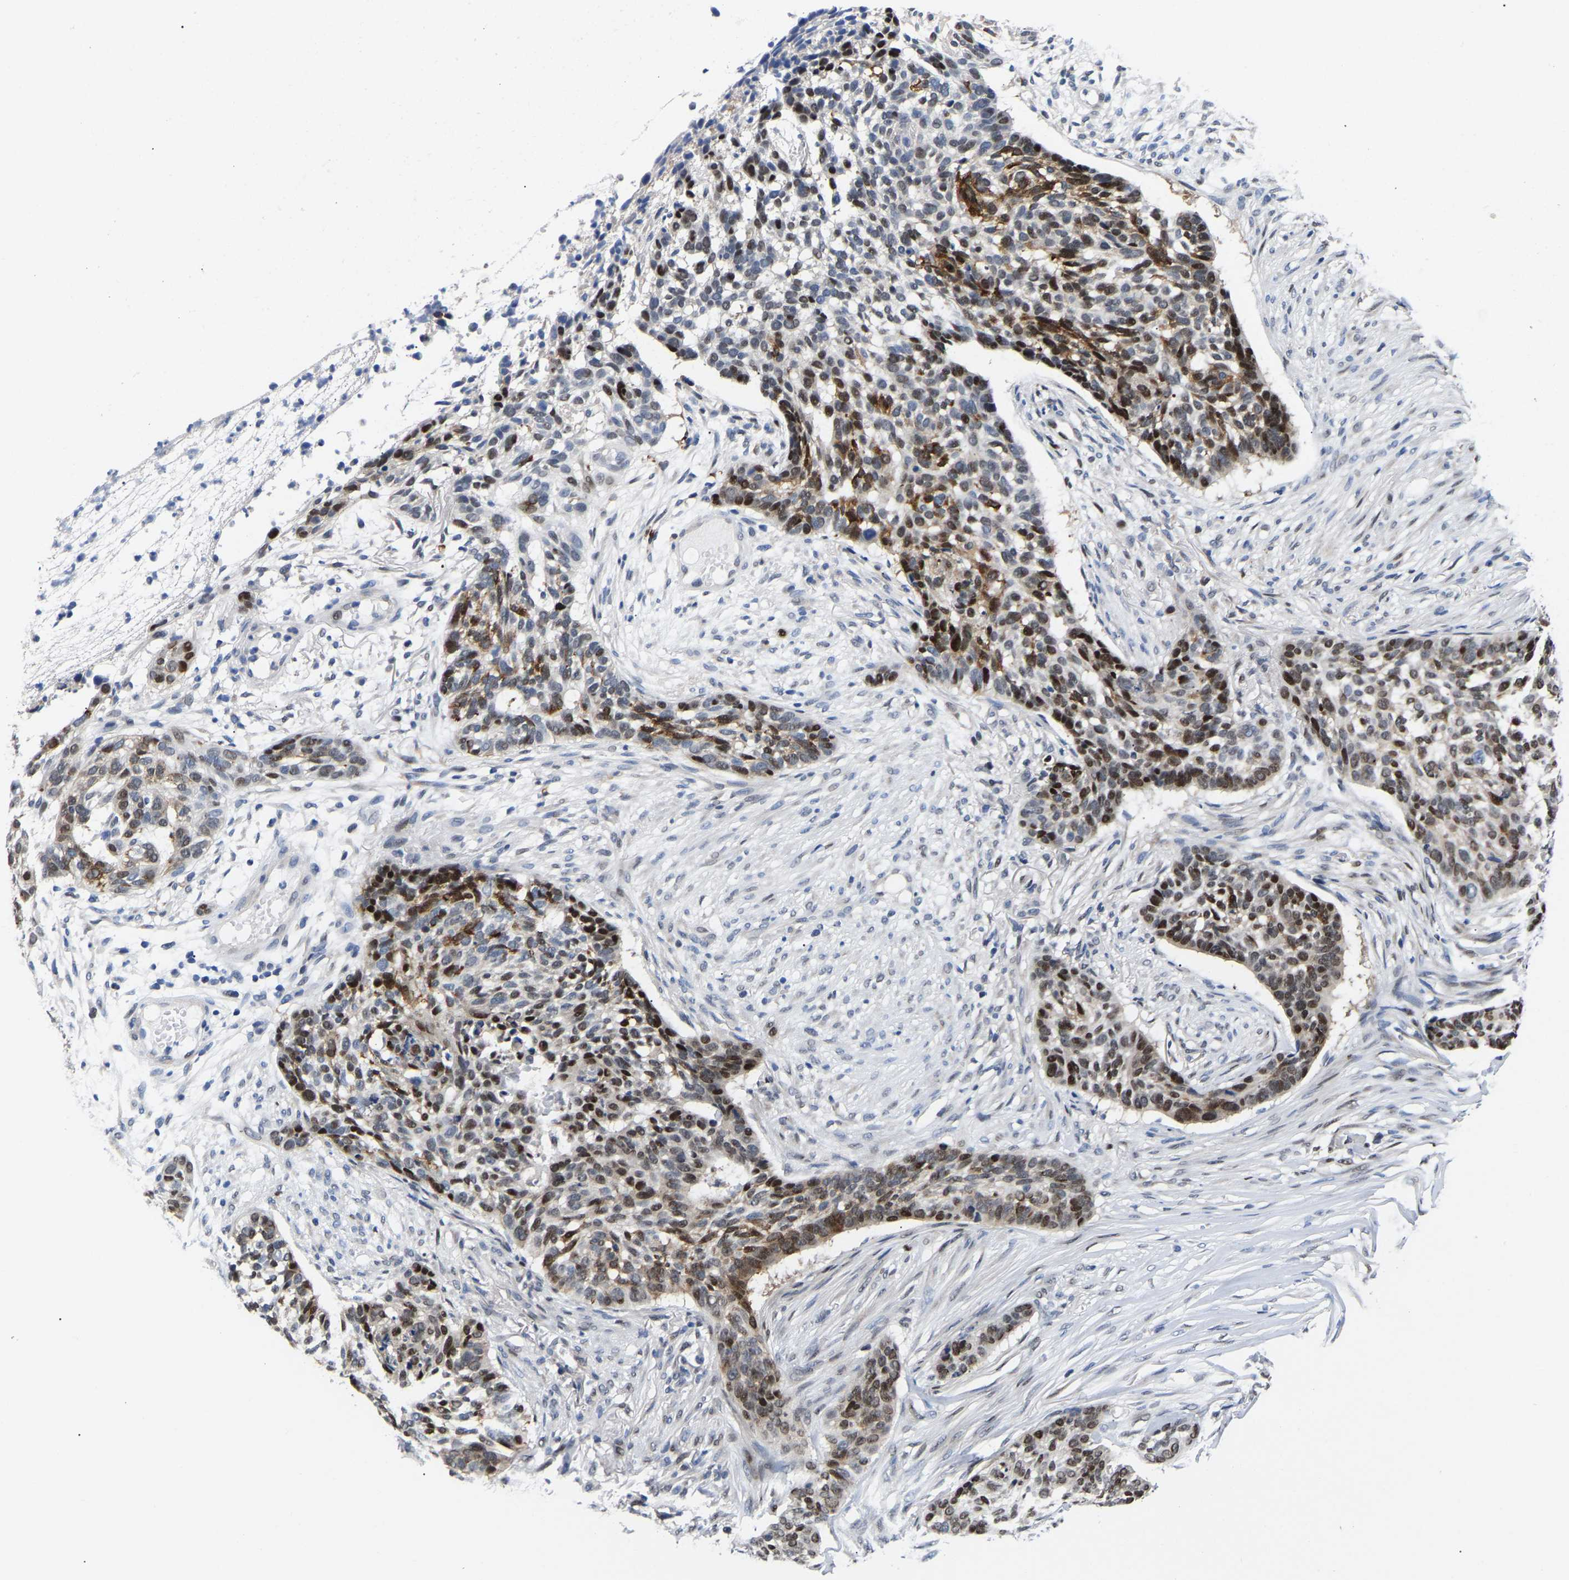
{"staining": {"intensity": "strong", "quantity": "25%-75%", "location": "nuclear"}, "tissue": "skin cancer", "cell_type": "Tumor cells", "image_type": "cancer", "snomed": [{"axis": "morphology", "description": "Basal cell carcinoma"}, {"axis": "topography", "description": "Skin"}], "caption": "Immunohistochemical staining of human basal cell carcinoma (skin) reveals strong nuclear protein staining in about 25%-75% of tumor cells. Nuclei are stained in blue.", "gene": "PTRHD1", "patient": {"sex": "male", "age": 85}}